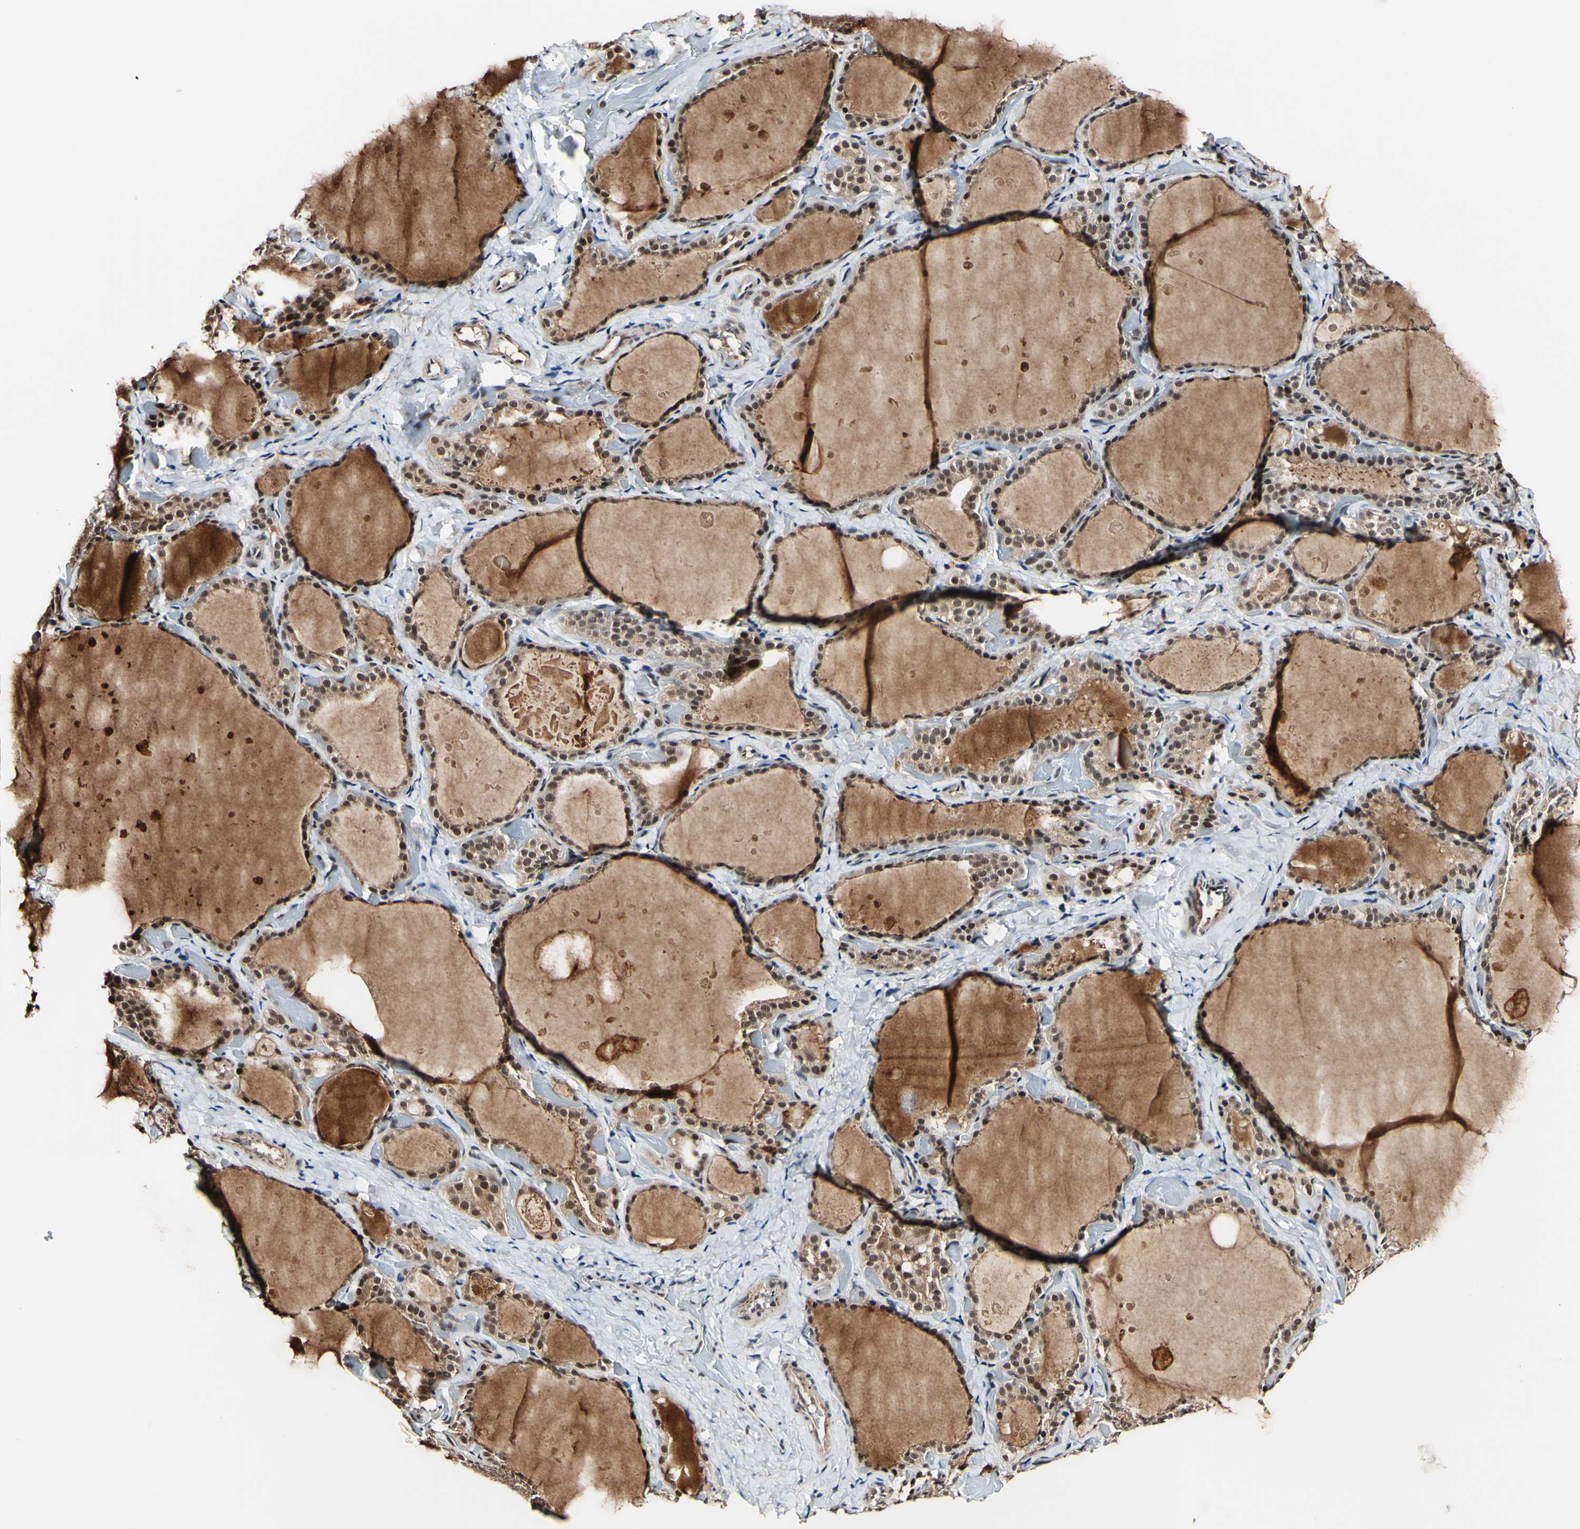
{"staining": {"intensity": "weak", "quantity": ">75%", "location": "cytoplasmic/membranous,nuclear"}, "tissue": "thyroid gland", "cell_type": "Glandular cells", "image_type": "normal", "snomed": [{"axis": "morphology", "description": "Normal tissue, NOS"}, {"axis": "topography", "description": "Thyroid gland"}], "caption": "This image demonstrates immunohistochemistry (IHC) staining of benign thyroid gland, with low weak cytoplasmic/membranous,nuclear expression in about >75% of glandular cells.", "gene": "PSMD10", "patient": {"sex": "female", "age": 44}}